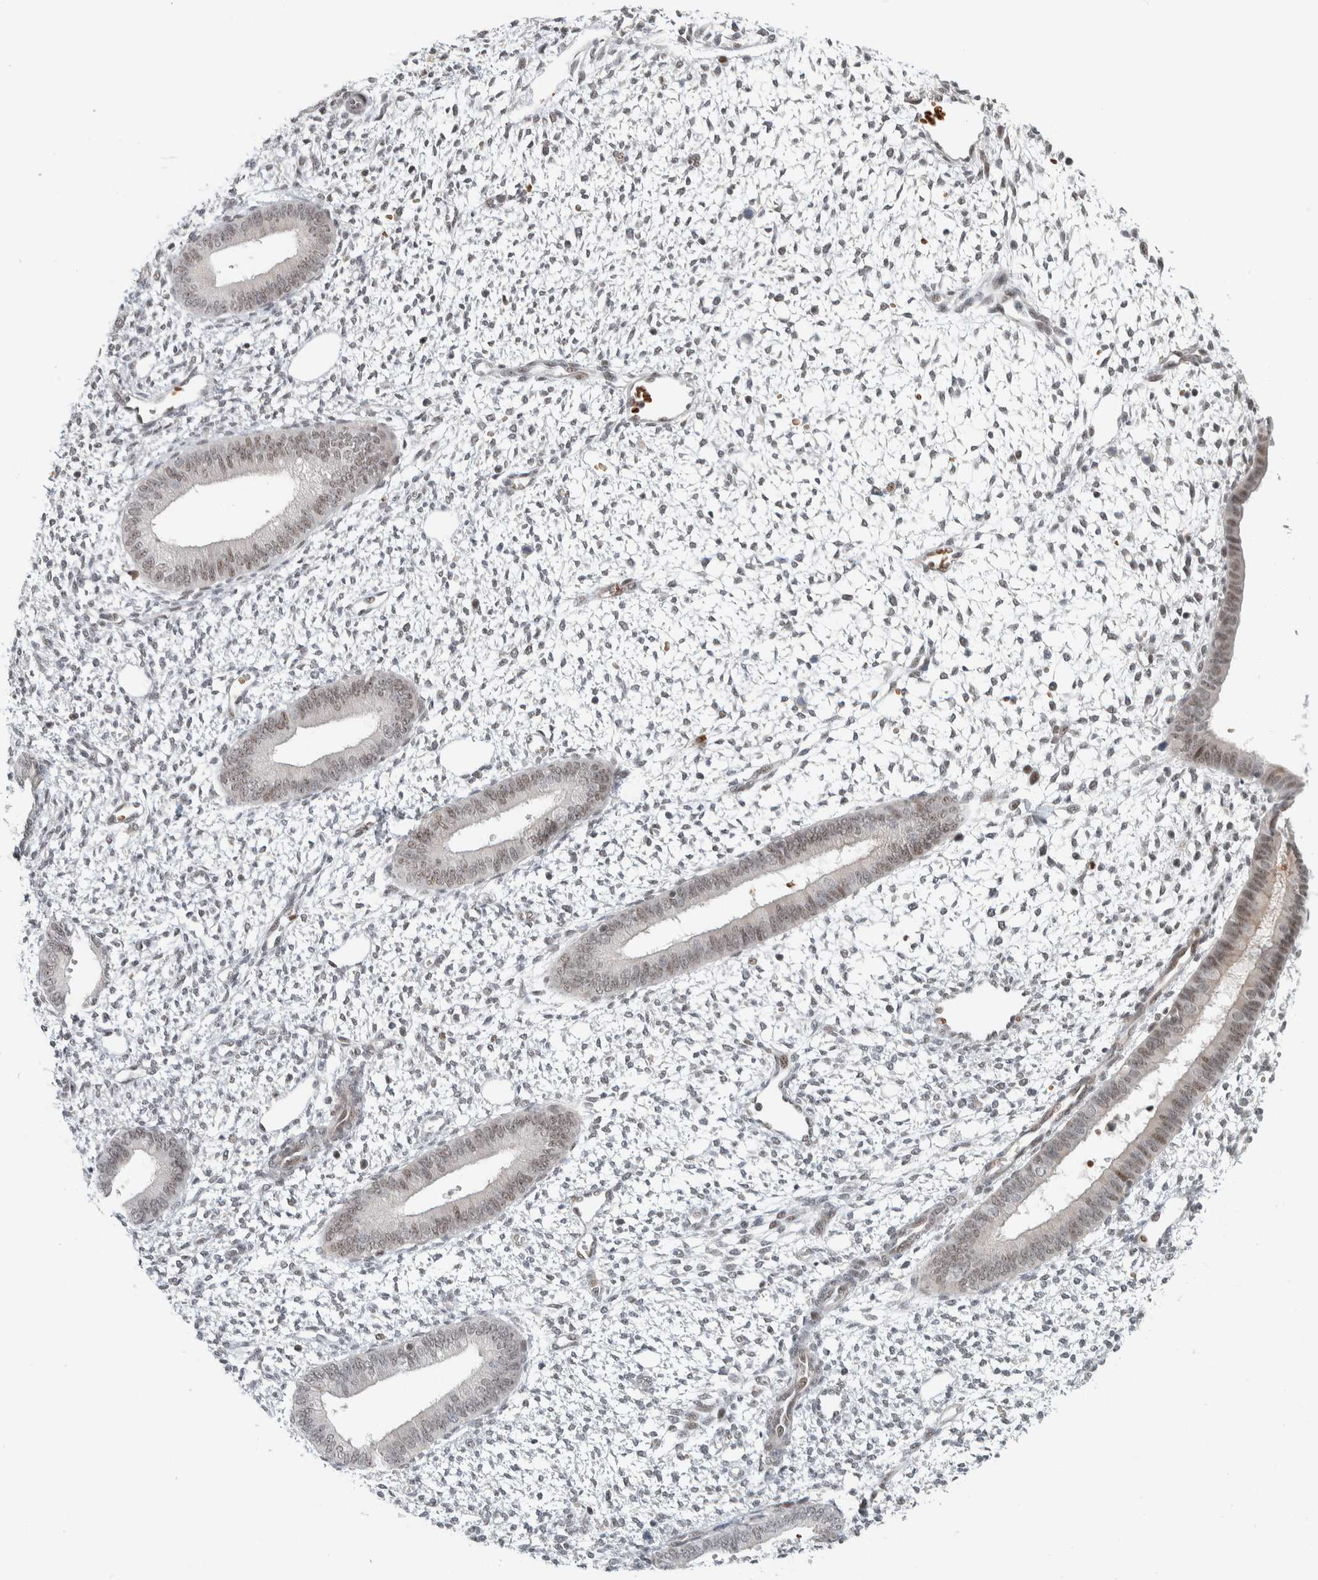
{"staining": {"intensity": "moderate", "quantity": "<25%", "location": "nuclear"}, "tissue": "endometrium", "cell_type": "Cells in endometrial stroma", "image_type": "normal", "snomed": [{"axis": "morphology", "description": "Normal tissue, NOS"}, {"axis": "topography", "description": "Endometrium"}], "caption": "Immunohistochemistry of benign endometrium exhibits low levels of moderate nuclear staining in approximately <25% of cells in endometrial stroma. (DAB = brown stain, brightfield microscopy at high magnification).", "gene": "ZBTB2", "patient": {"sex": "female", "age": 46}}